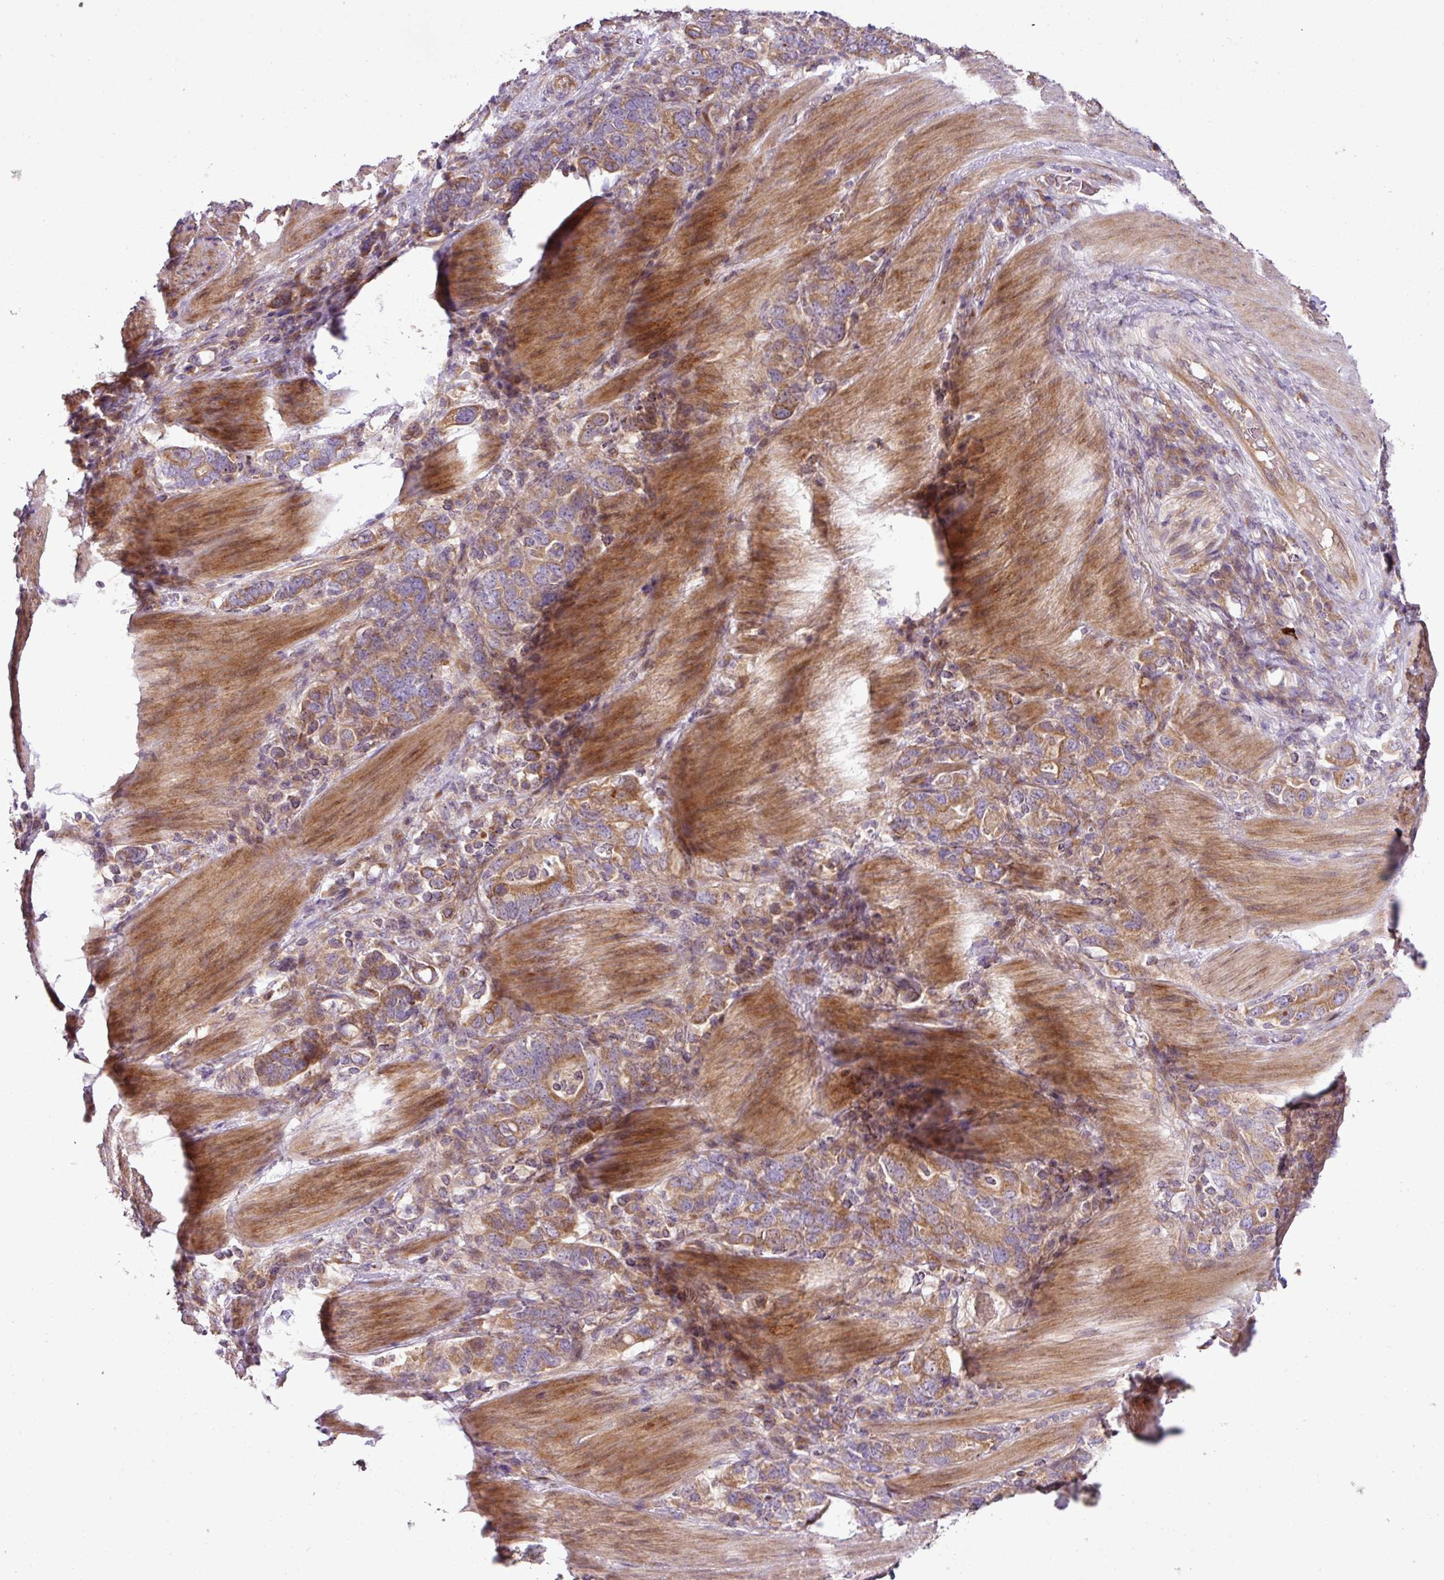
{"staining": {"intensity": "moderate", "quantity": ">75%", "location": "cytoplasmic/membranous"}, "tissue": "stomach cancer", "cell_type": "Tumor cells", "image_type": "cancer", "snomed": [{"axis": "morphology", "description": "Adenocarcinoma, NOS"}, {"axis": "topography", "description": "Stomach, upper"}, {"axis": "topography", "description": "Stomach"}], "caption": "Tumor cells exhibit moderate cytoplasmic/membranous positivity in approximately >75% of cells in stomach cancer.", "gene": "COX18", "patient": {"sex": "male", "age": 62}}